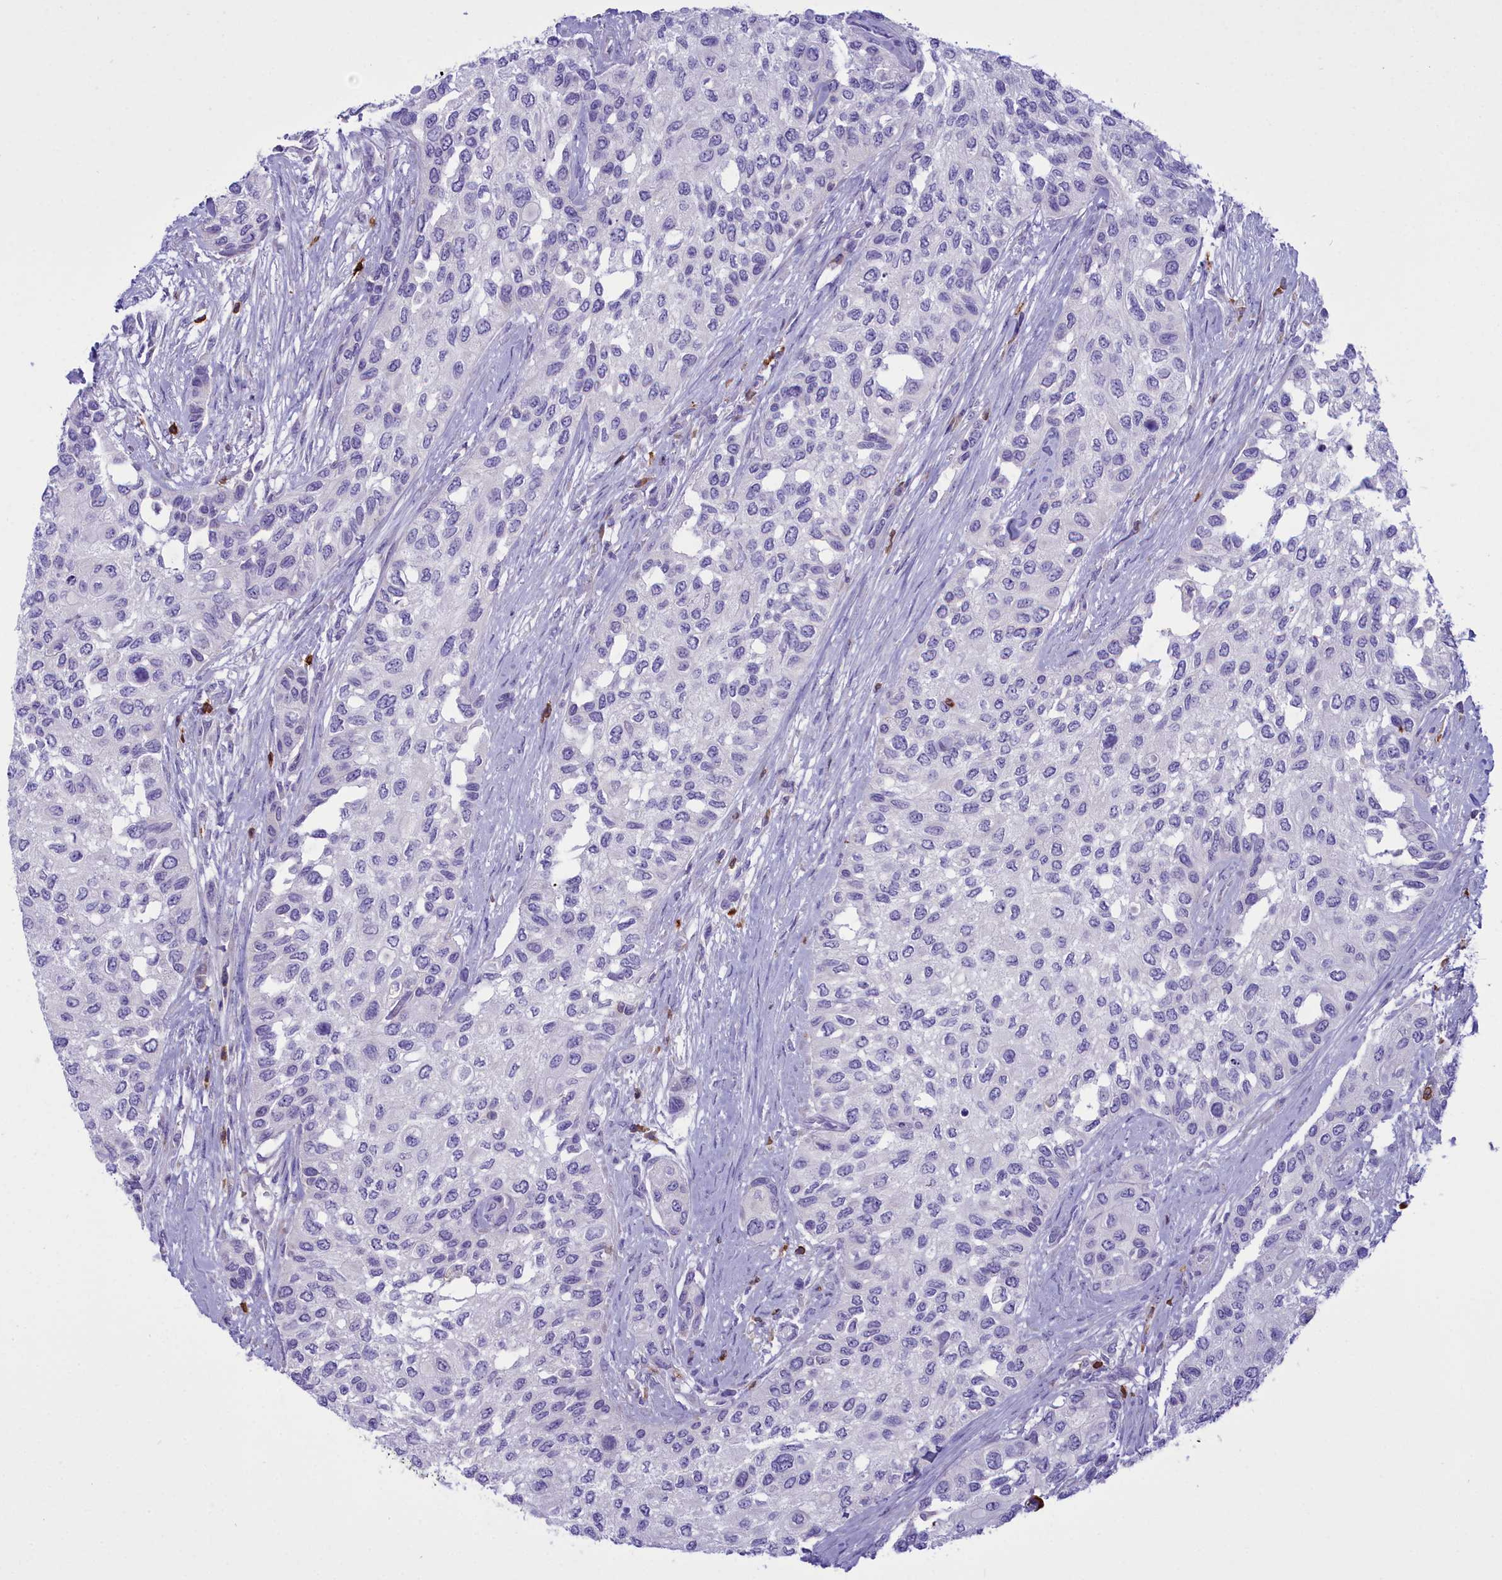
{"staining": {"intensity": "negative", "quantity": "none", "location": "none"}, "tissue": "urothelial cancer", "cell_type": "Tumor cells", "image_type": "cancer", "snomed": [{"axis": "morphology", "description": "Normal tissue, NOS"}, {"axis": "morphology", "description": "Urothelial carcinoma, High grade"}, {"axis": "topography", "description": "Vascular tissue"}, {"axis": "topography", "description": "Urinary bladder"}], "caption": "Protein analysis of high-grade urothelial carcinoma shows no significant expression in tumor cells. (Immunohistochemistry (ihc), brightfield microscopy, high magnification).", "gene": "CD5", "patient": {"sex": "female", "age": 56}}